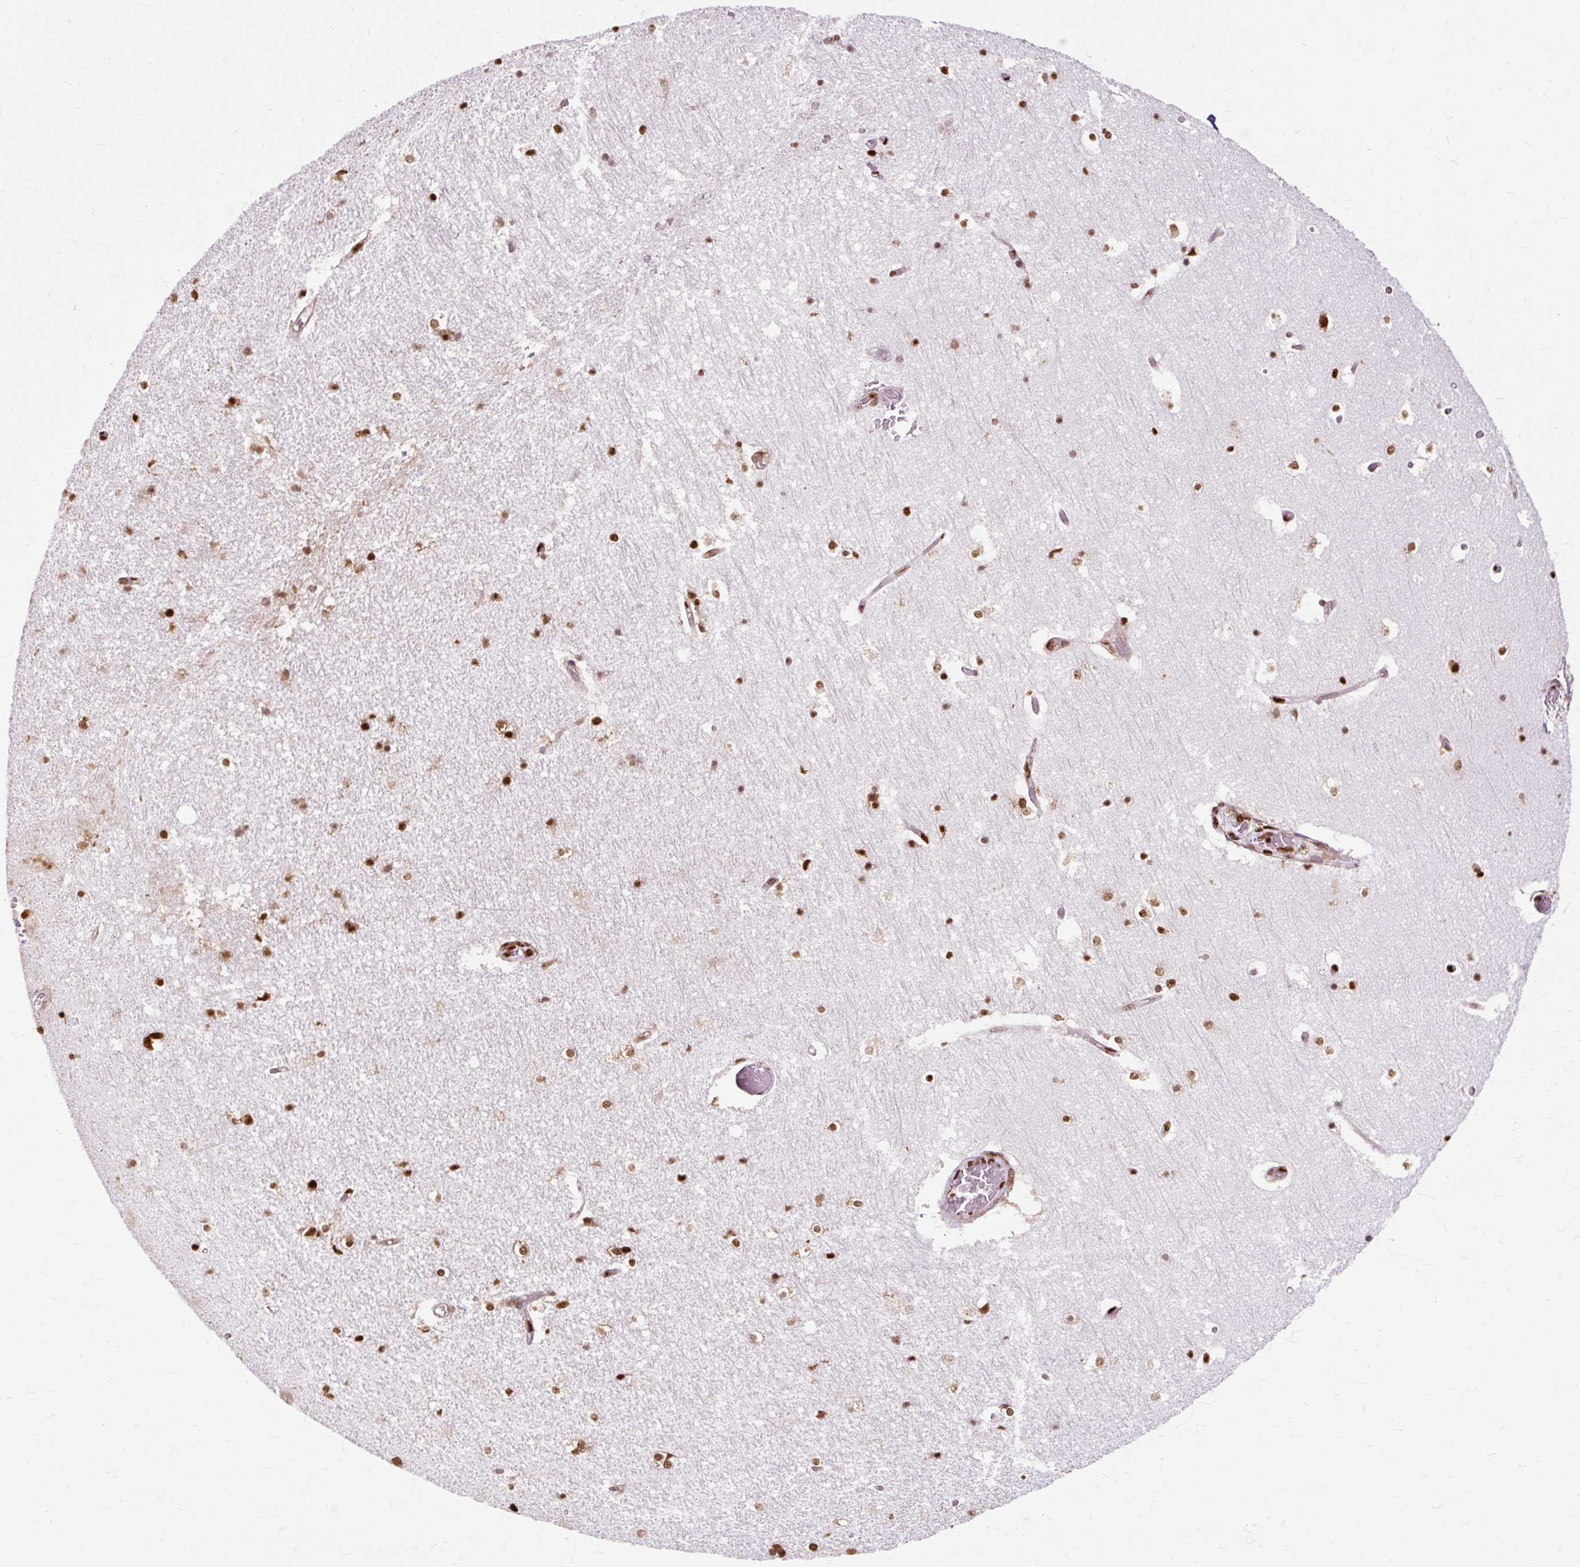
{"staining": {"intensity": "strong", "quantity": ">75%", "location": "nuclear"}, "tissue": "hippocampus", "cell_type": "Glial cells", "image_type": "normal", "snomed": [{"axis": "morphology", "description": "Normal tissue, NOS"}, {"axis": "topography", "description": "Hippocampus"}], "caption": "Immunohistochemical staining of unremarkable hippocampus exhibits strong nuclear protein expression in approximately >75% of glial cells.", "gene": "XRCC6", "patient": {"sex": "female", "age": 52}}